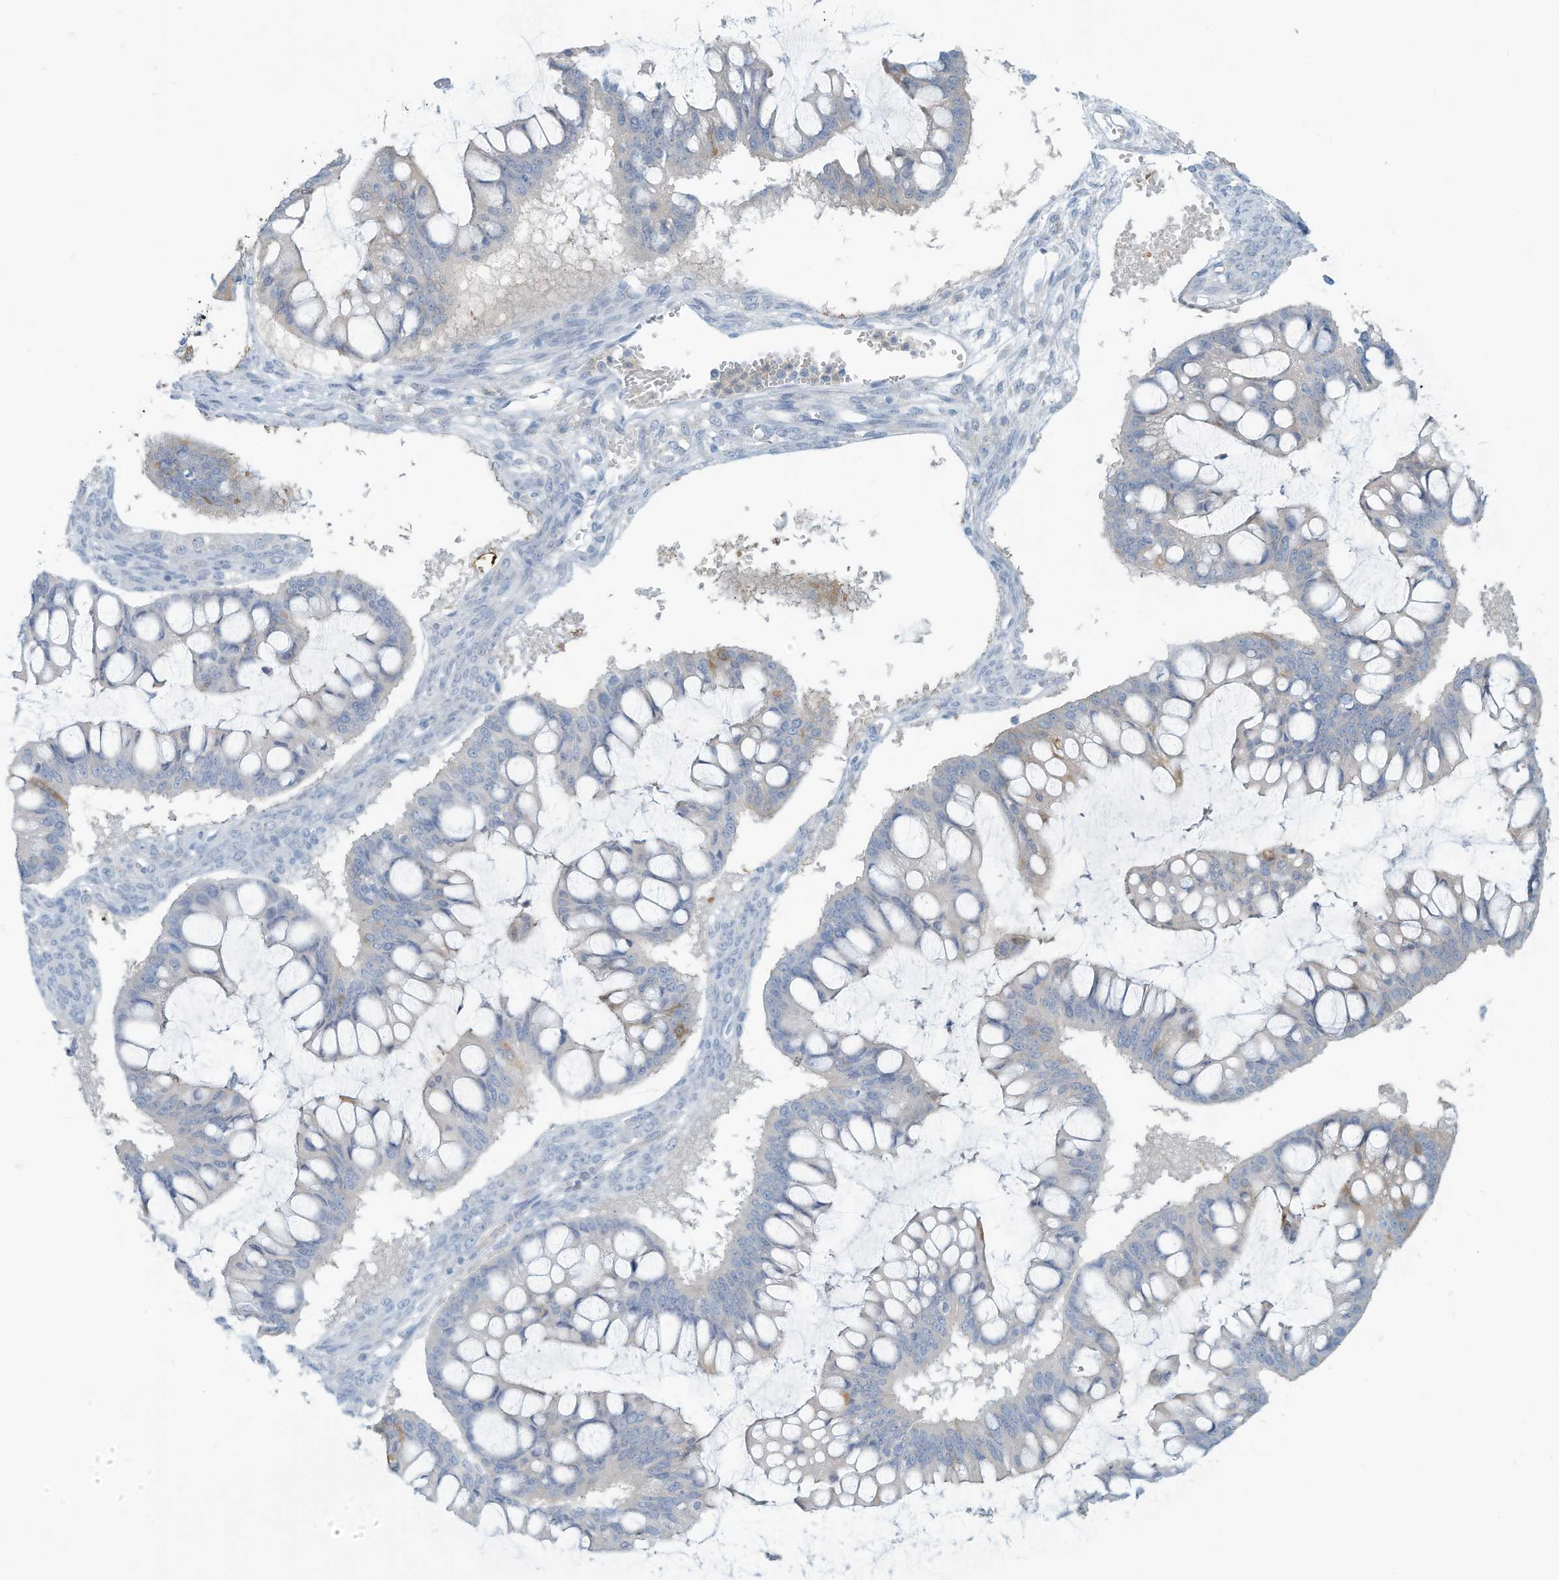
{"staining": {"intensity": "negative", "quantity": "none", "location": "none"}, "tissue": "ovarian cancer", "cell_type": "Tumor cells", "image_type": "cancer", "snomed": [{"axis": "morphology", "description": "Cystadenocarcinoma, mucinous, NOS"}, {"axis": "topography", "description": "Ovary"}], "caption": "The photomicrograph reveals no staining of tumor cells in ovarian cancer (mucinous cystadenocarcinoma). (Stains: DAB immunohistochemistry with hematoxylin counter stain, Microscopy: brightfield microscopy at high magnification).", "gene": "ERI2", "patient": {"sex": "female", "age": 73}}